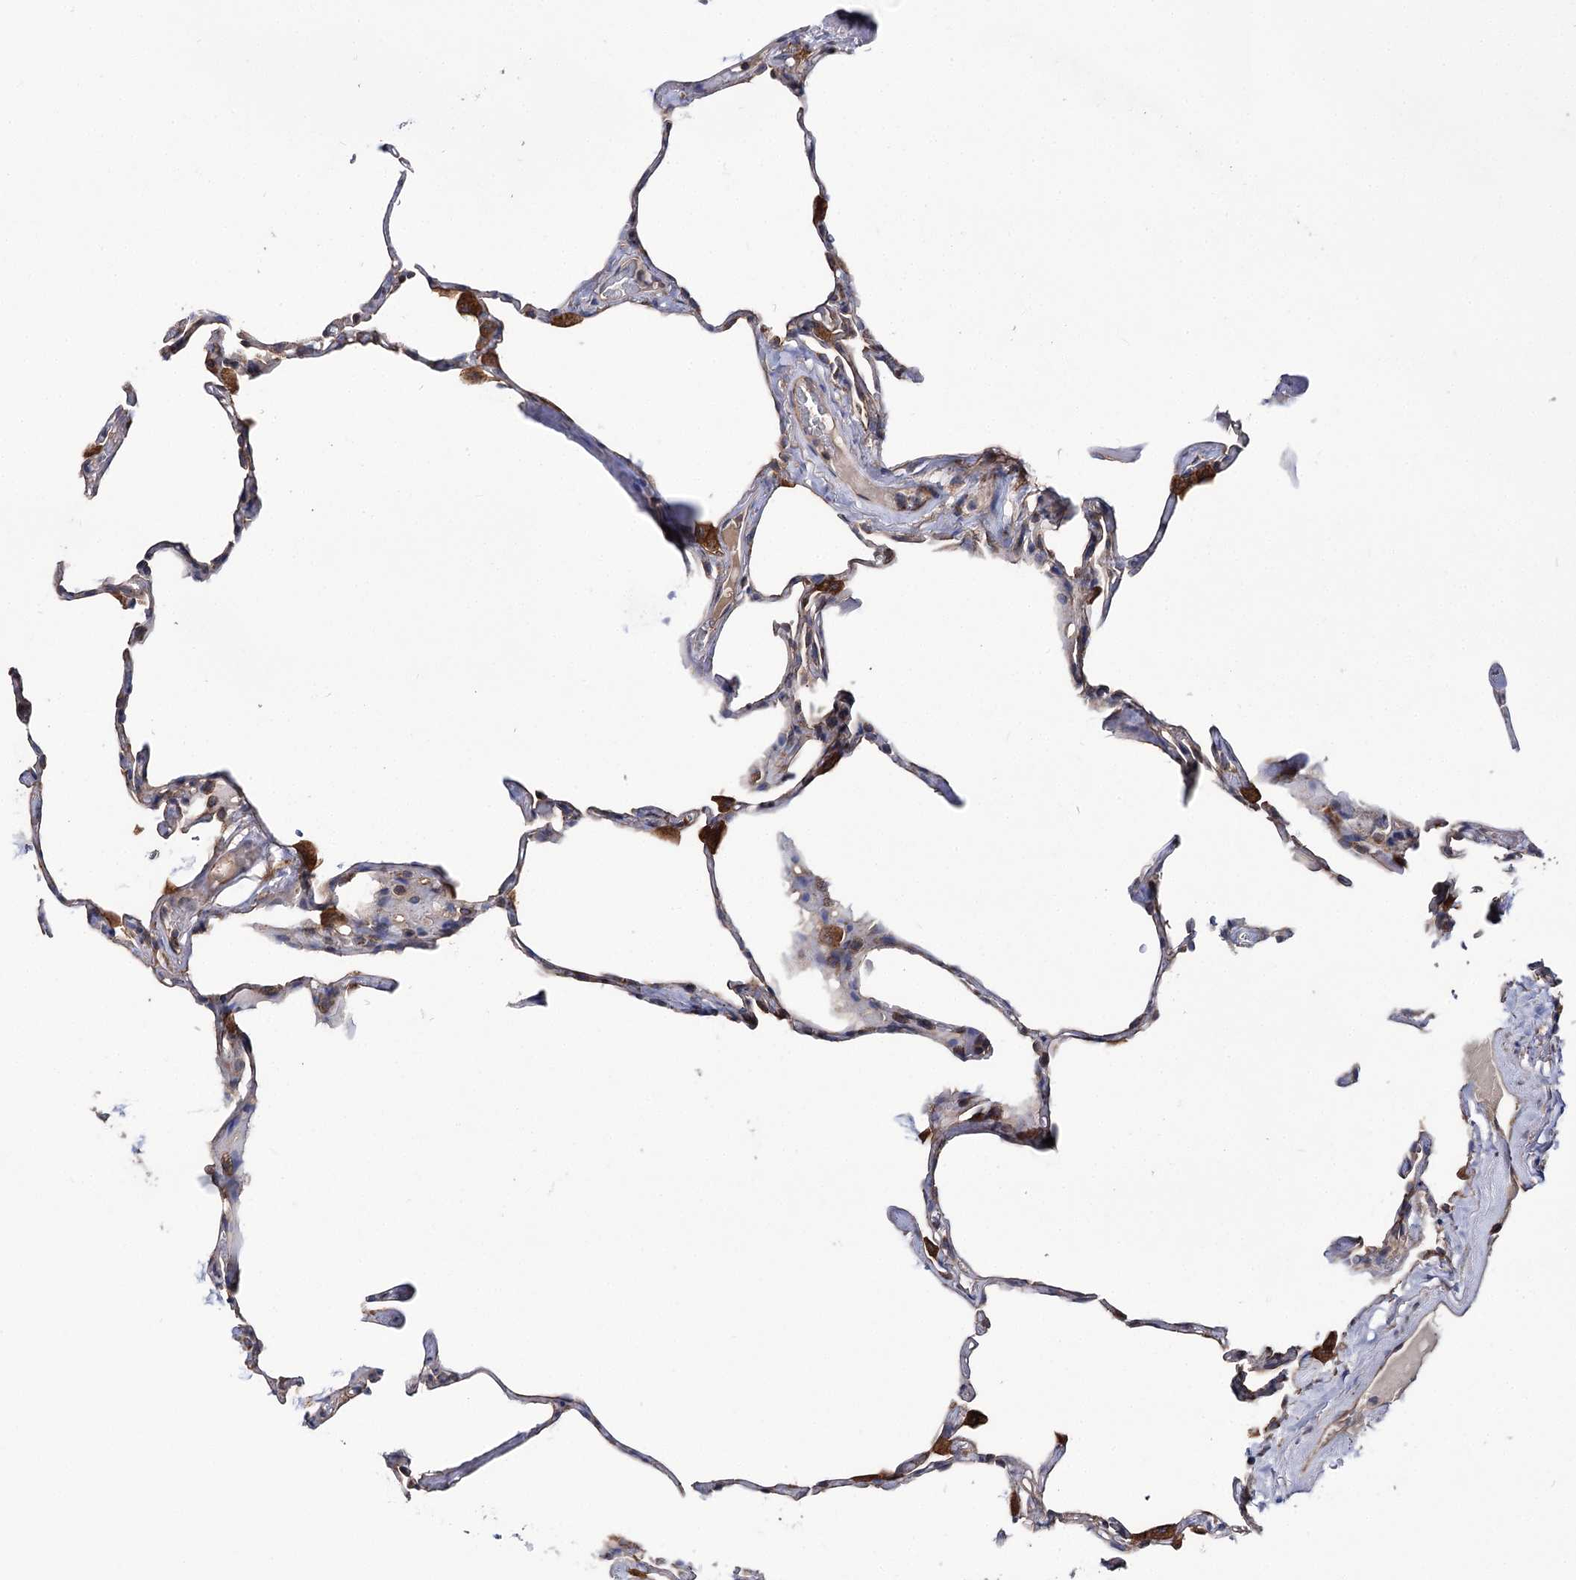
{"staining": {"intensity": "moderate", "quantity": "<25%", "location": "cytoplasmic/membranous,nuclear"}, "tissue": "lung", "cell_type": "Alveolar cells", "image_type": "normal", "snomed": [{"axis": "morphology", "description": "Normal tissue, NOS"}, {"axis": "topography", "description": "Lung"}], "caption": "Protein analysis of benign lung reveals moderate cytoplasmic/membranous,nuclear staining in about <25% of alveolar cells. (Stains: DAB in brown, nuclei in blue, Microscopy: brightfield microscopy at high magnification).", "gene": "MSANTD2", "patient": {"sex": "male", "age": 65}}